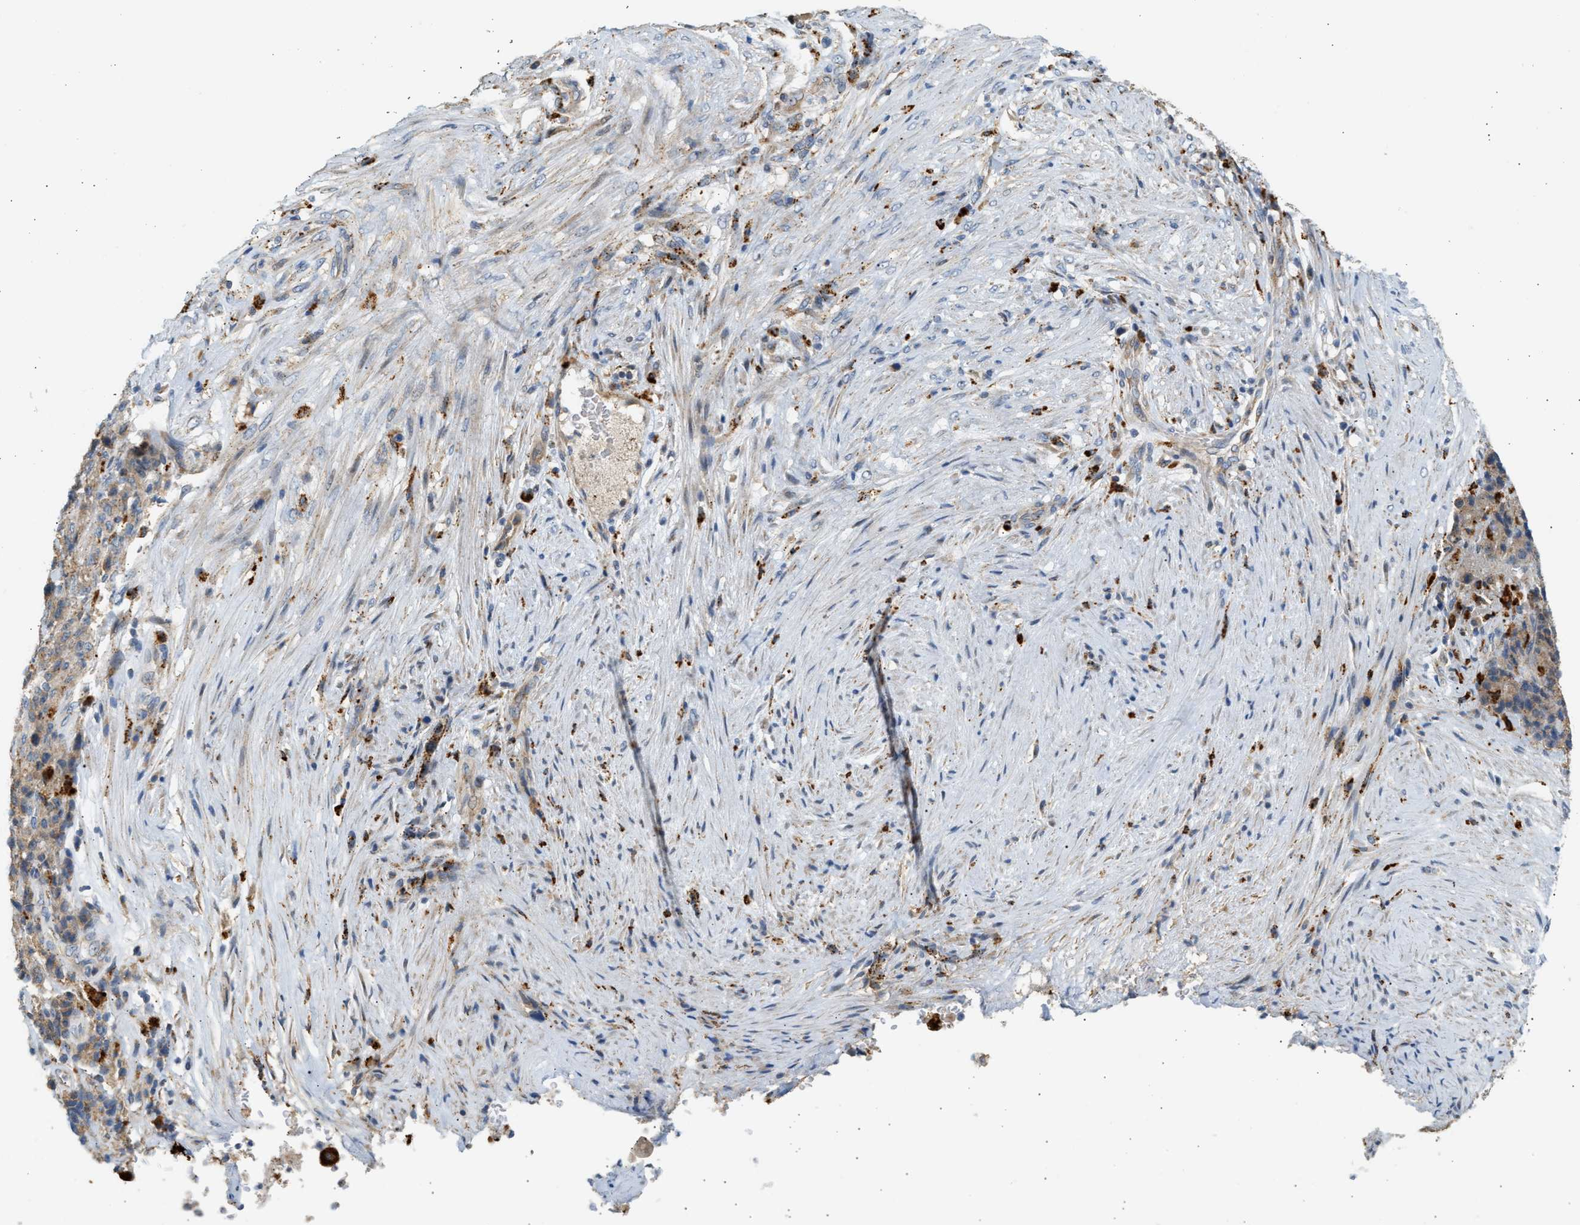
{"staining": {"intensity": "moderate", "quantity": ">75%", "location": "cytoplasmic/membranous"}, "tissue": "stomach cancer", "cell_type": "Tumor cells", "image_type": "cancer", "snomed": [{"axis": "morphology", "description": "Adenocarcinoma, NOS"}, {"axis": "topography", "description": "Stomach"}], "caption": "Stomach adenocarcinoma was stained to show a protein in brown. There is medium levels of moderate cytoplasmic/membranous staining in about >75% of tumor cells. Using DAB (3,3'-diaminobenzidine) (brown) and hematoxylin (blue) stains, captured at high magnification using brightfield microscopy.", "gene": "ENTHD1", "patient": {"sex": "female", "age": 73}}